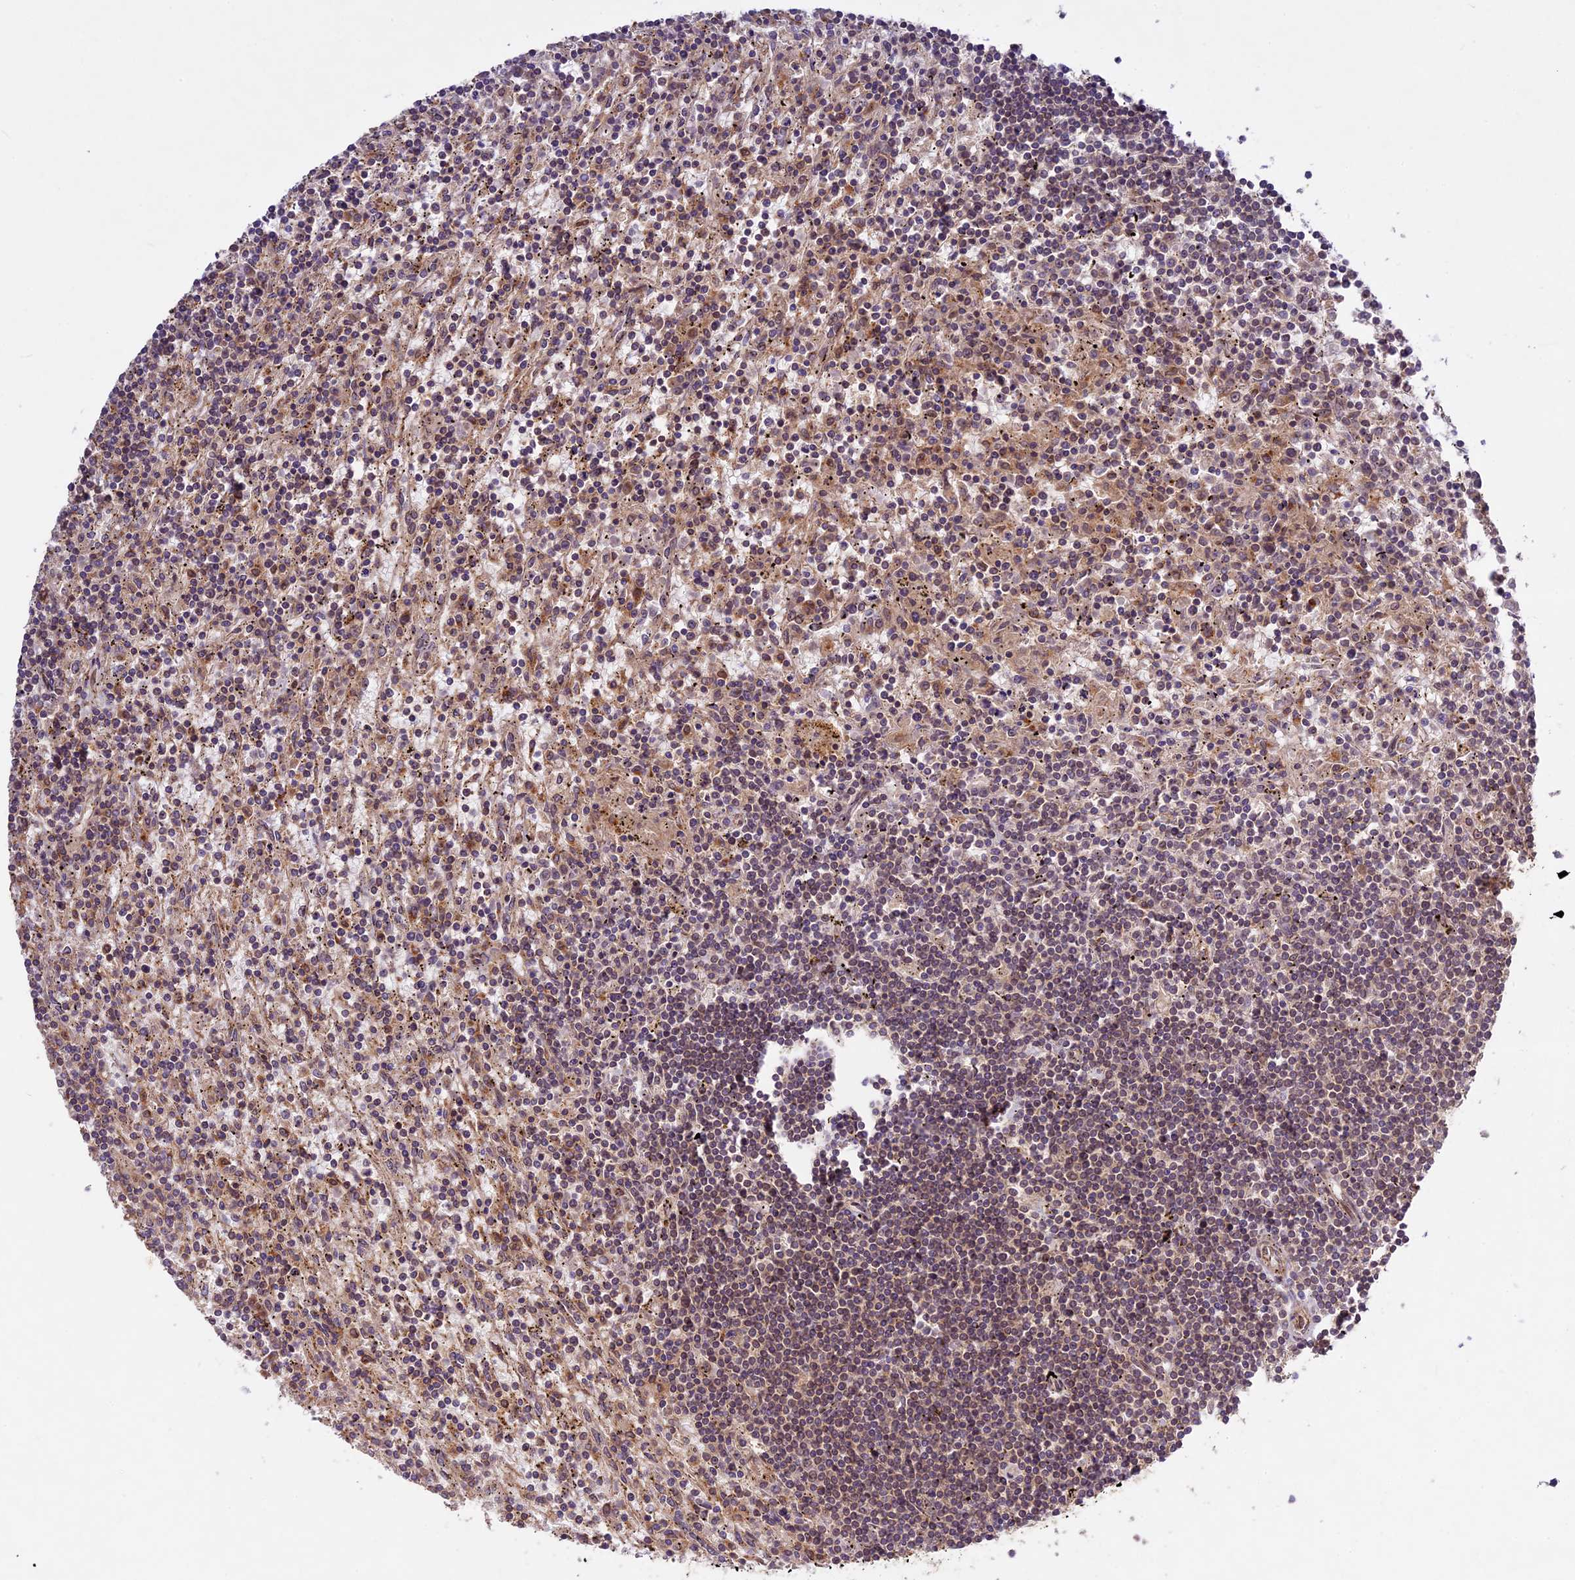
{"staining": {"intensity": "negative", "quantity": "none", "location": "none"}, "tissue": "lymphoma", "cell_type": "Tumor cells", "image_type": "cancer", "snomed": [{"axis": "morphology", "description": "Malignant lymphoma, non-Hodgkin's type, Low grade"}, {"axis": "topography", "description": "Spleen"}], "caption": "An immunohistochemistry (IHC) image of lymphoma is shown. There is no staining in tumor cells of lymphoma. (Brightfield microscopy of DAB immunohistochemistry at high magnification).", "gene": "DGKH", "patient": {"sex": "male", "age": 76}}